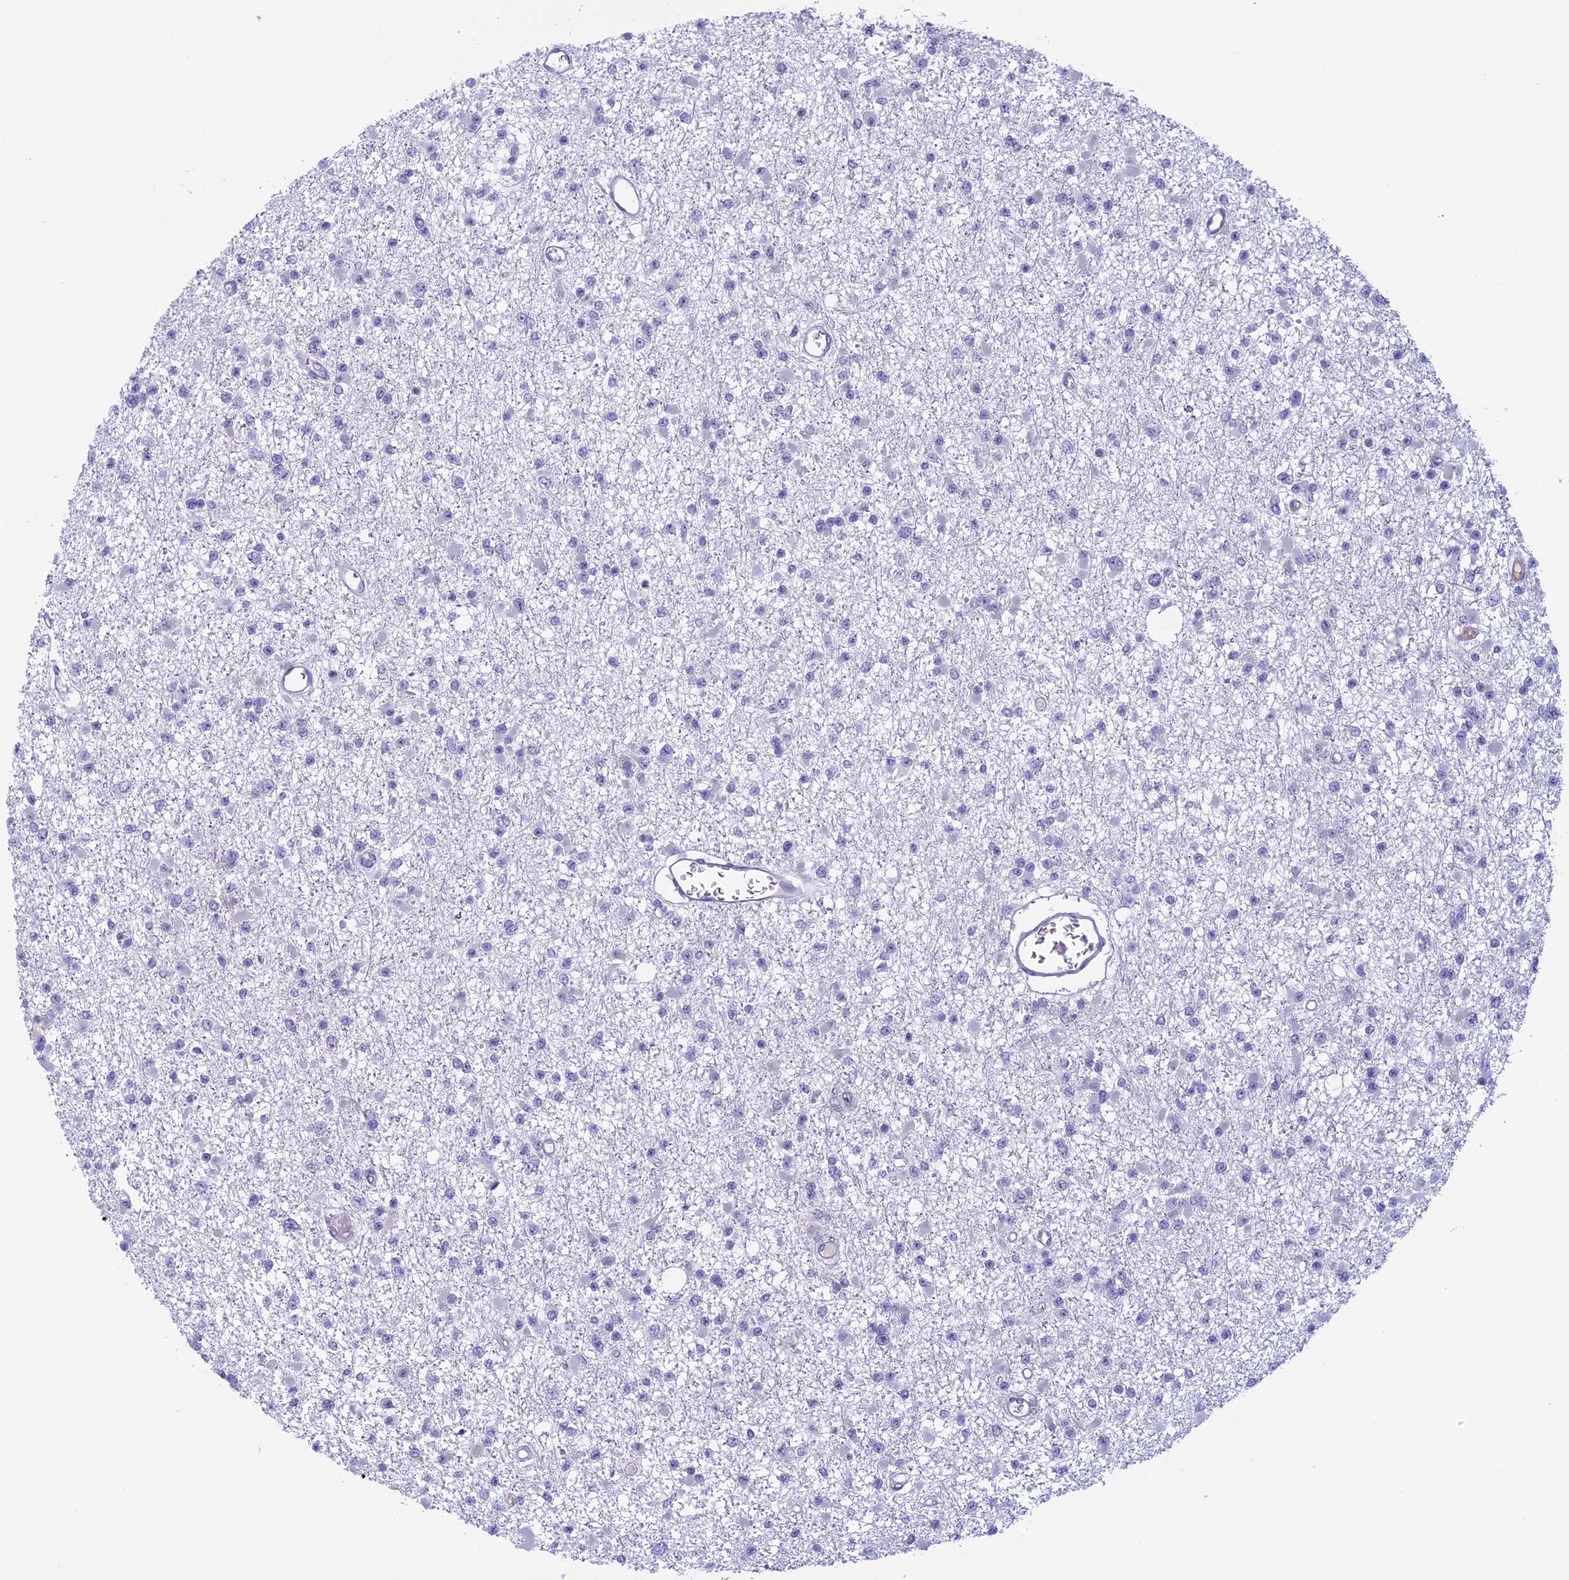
{"staining": {"intensity": "negative", "quantity": "none", "location": "none"}, "tissue": "glioma", "cell_type": "Tumor cells", "image_type": "cancer", "snomed": [{"axis": "morphology", "description": "Glioma, malignant, Low grade"}, {"axis": "topography", "description": "Brain"}], "caption": "DAB (3,3'-diaminobenzidine) immunohistochemical staining of human glioma displays no significant expression in tumor cells.", "gene": "ANGPTL2", "patient": {"sex": "female", "age": 22}}